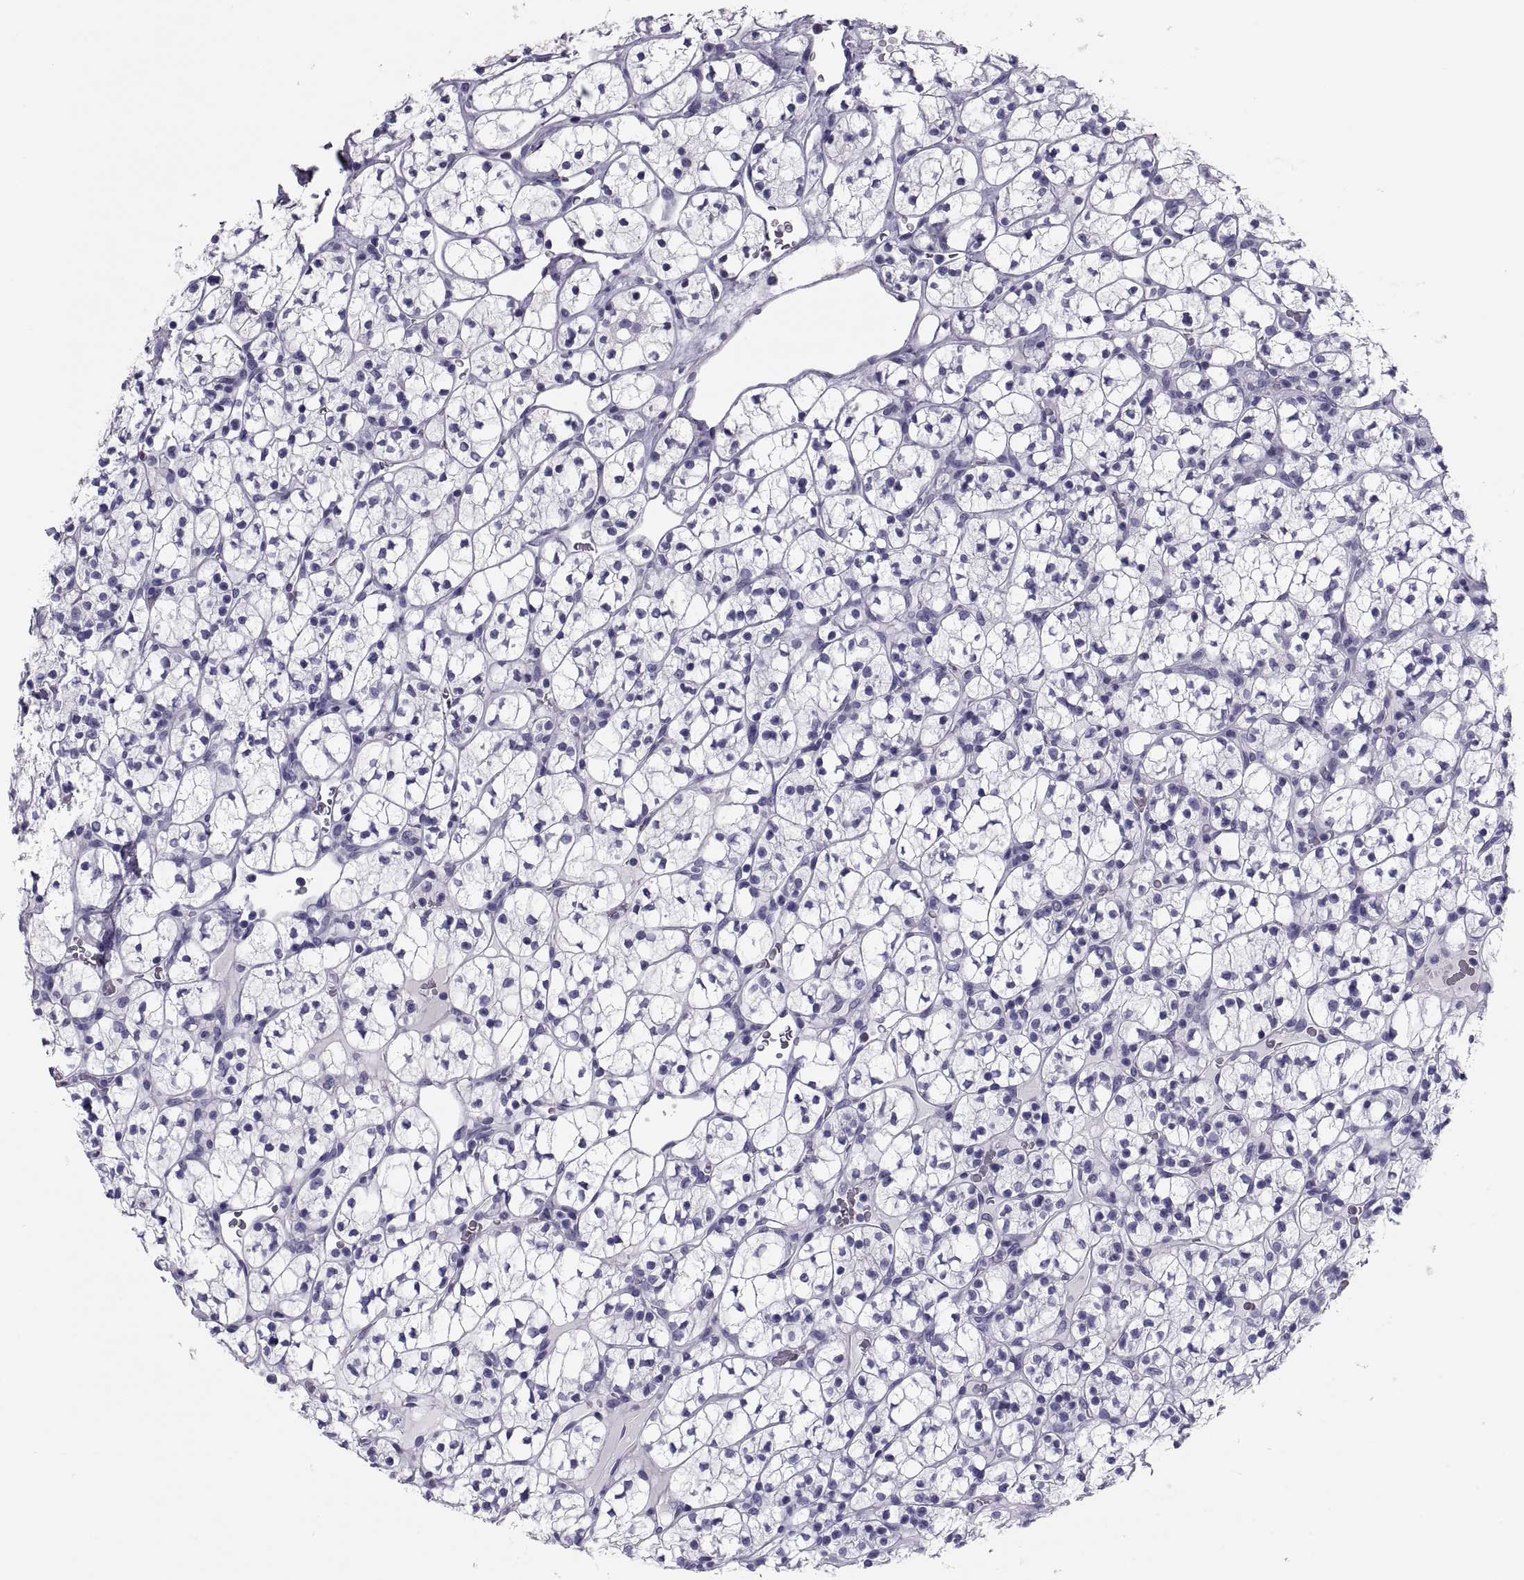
{"staining": {"intensity": "negative", "quantity": "none", "location": "none"}, "tissue": "renal cancer", "cell_type": "Tumor cells", "image_type": "cancer", "snomed": [{"axis": "morphology", "description": "Adenocarcinoma, NOS"}, {"axis": "topography", "description": "Kidney"}], "caption": "Adenocarcinoma (renal) stained for a protein using immunohistochemistry shows no positivity tumor cells.", "gene": "CRISP1", "patient": {"sex": "female", "age": 89}}